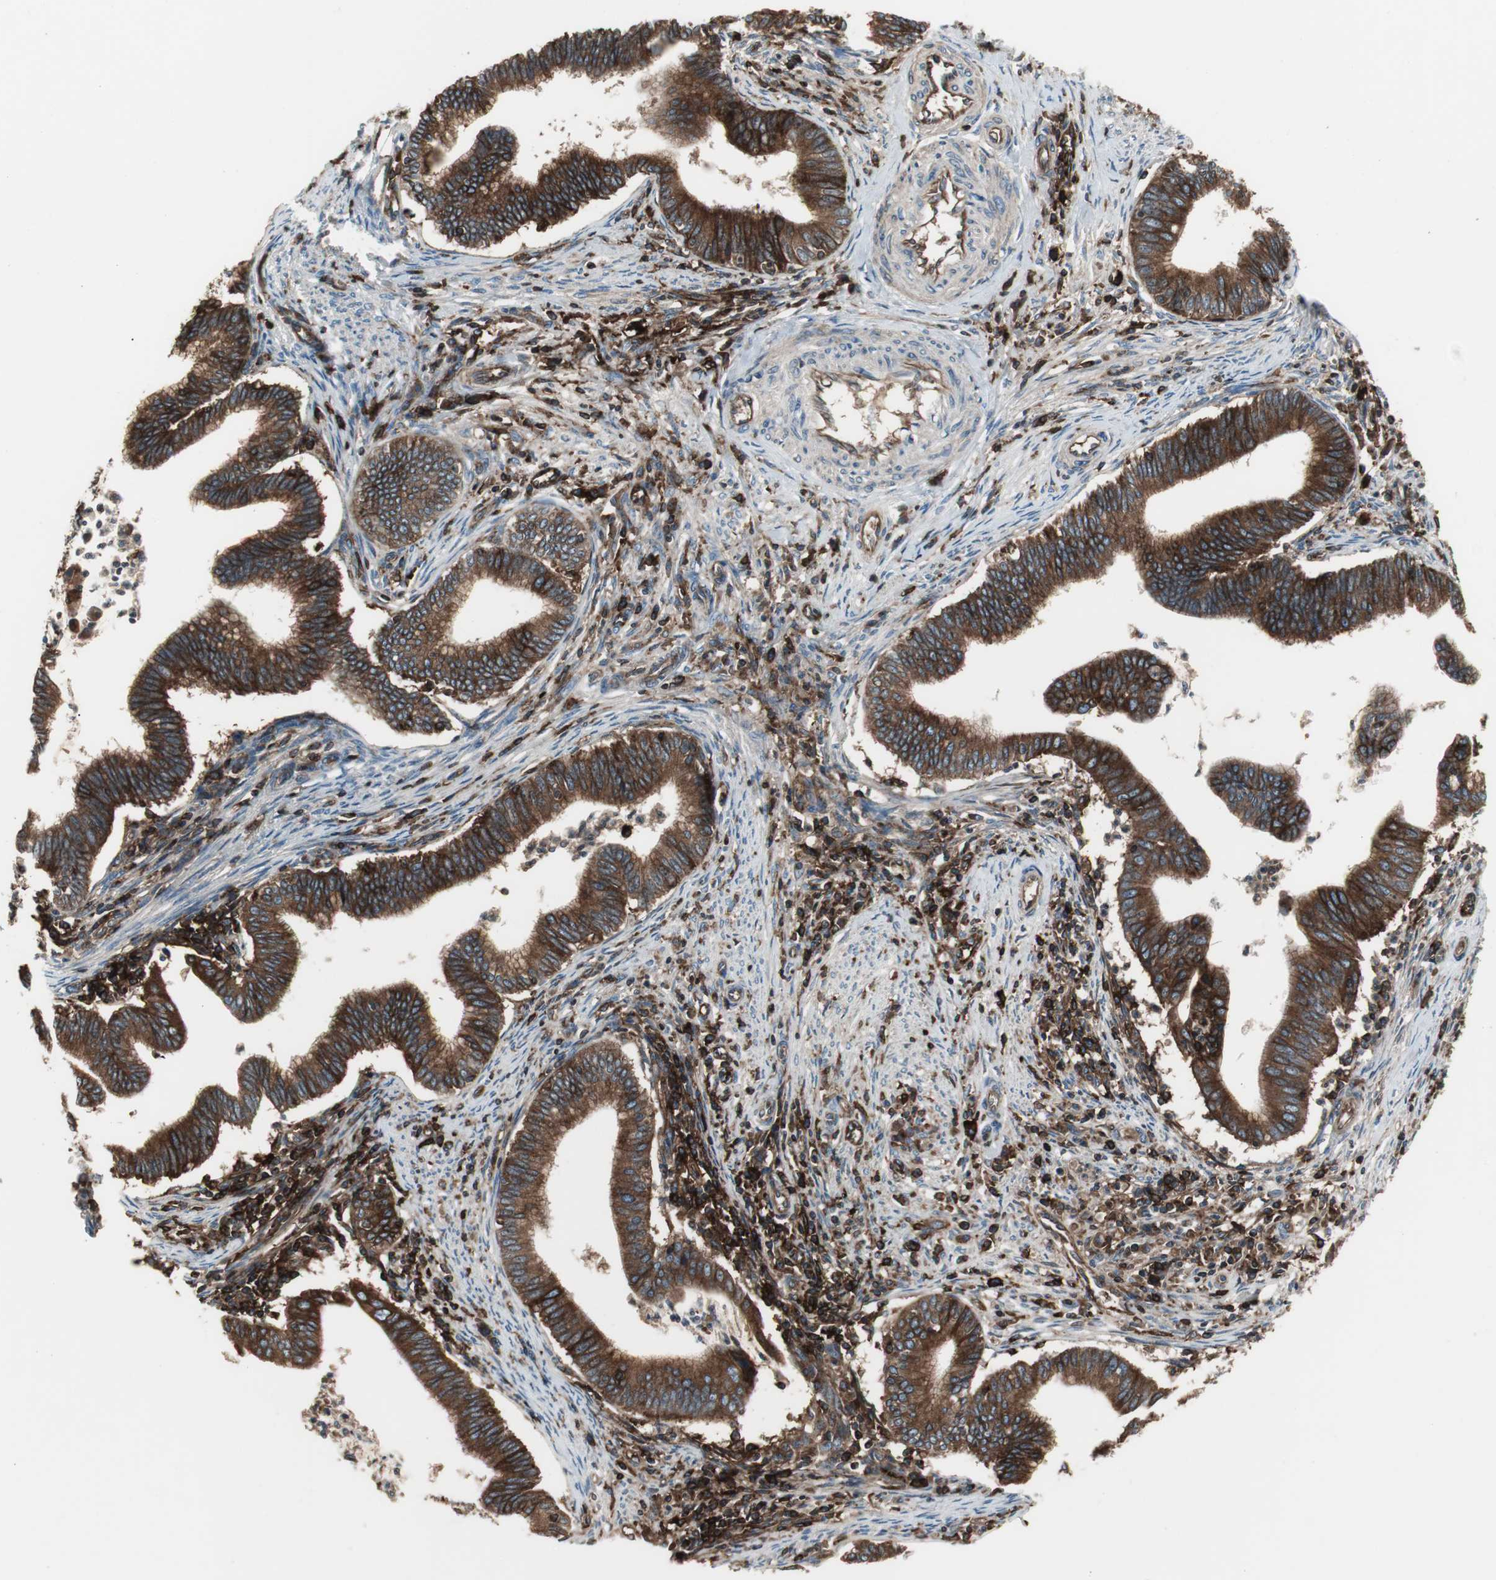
{"staining": {"intensity": "strong", "quantity": ">75%", "location": "cytoplasmic/membranous"}, "tissue": "cervical cancer", "cell_type": "Tumor cells", "image_type": "cancer", "snomed": [{"axis": "morphology", "description": "Adenocarcinoma, NOS"}, {"axis": "topography", "description": "Cervix"}], "caption": "Approximately >75% of tumor cells in cervical cancer (adenocarcinoma) exhibit strong cytoplasmic/membranous protein expression as visualized by brown immunohistochemical staining.", "gene": "B2M", "patient": {"sex": "female", "age": 36}}